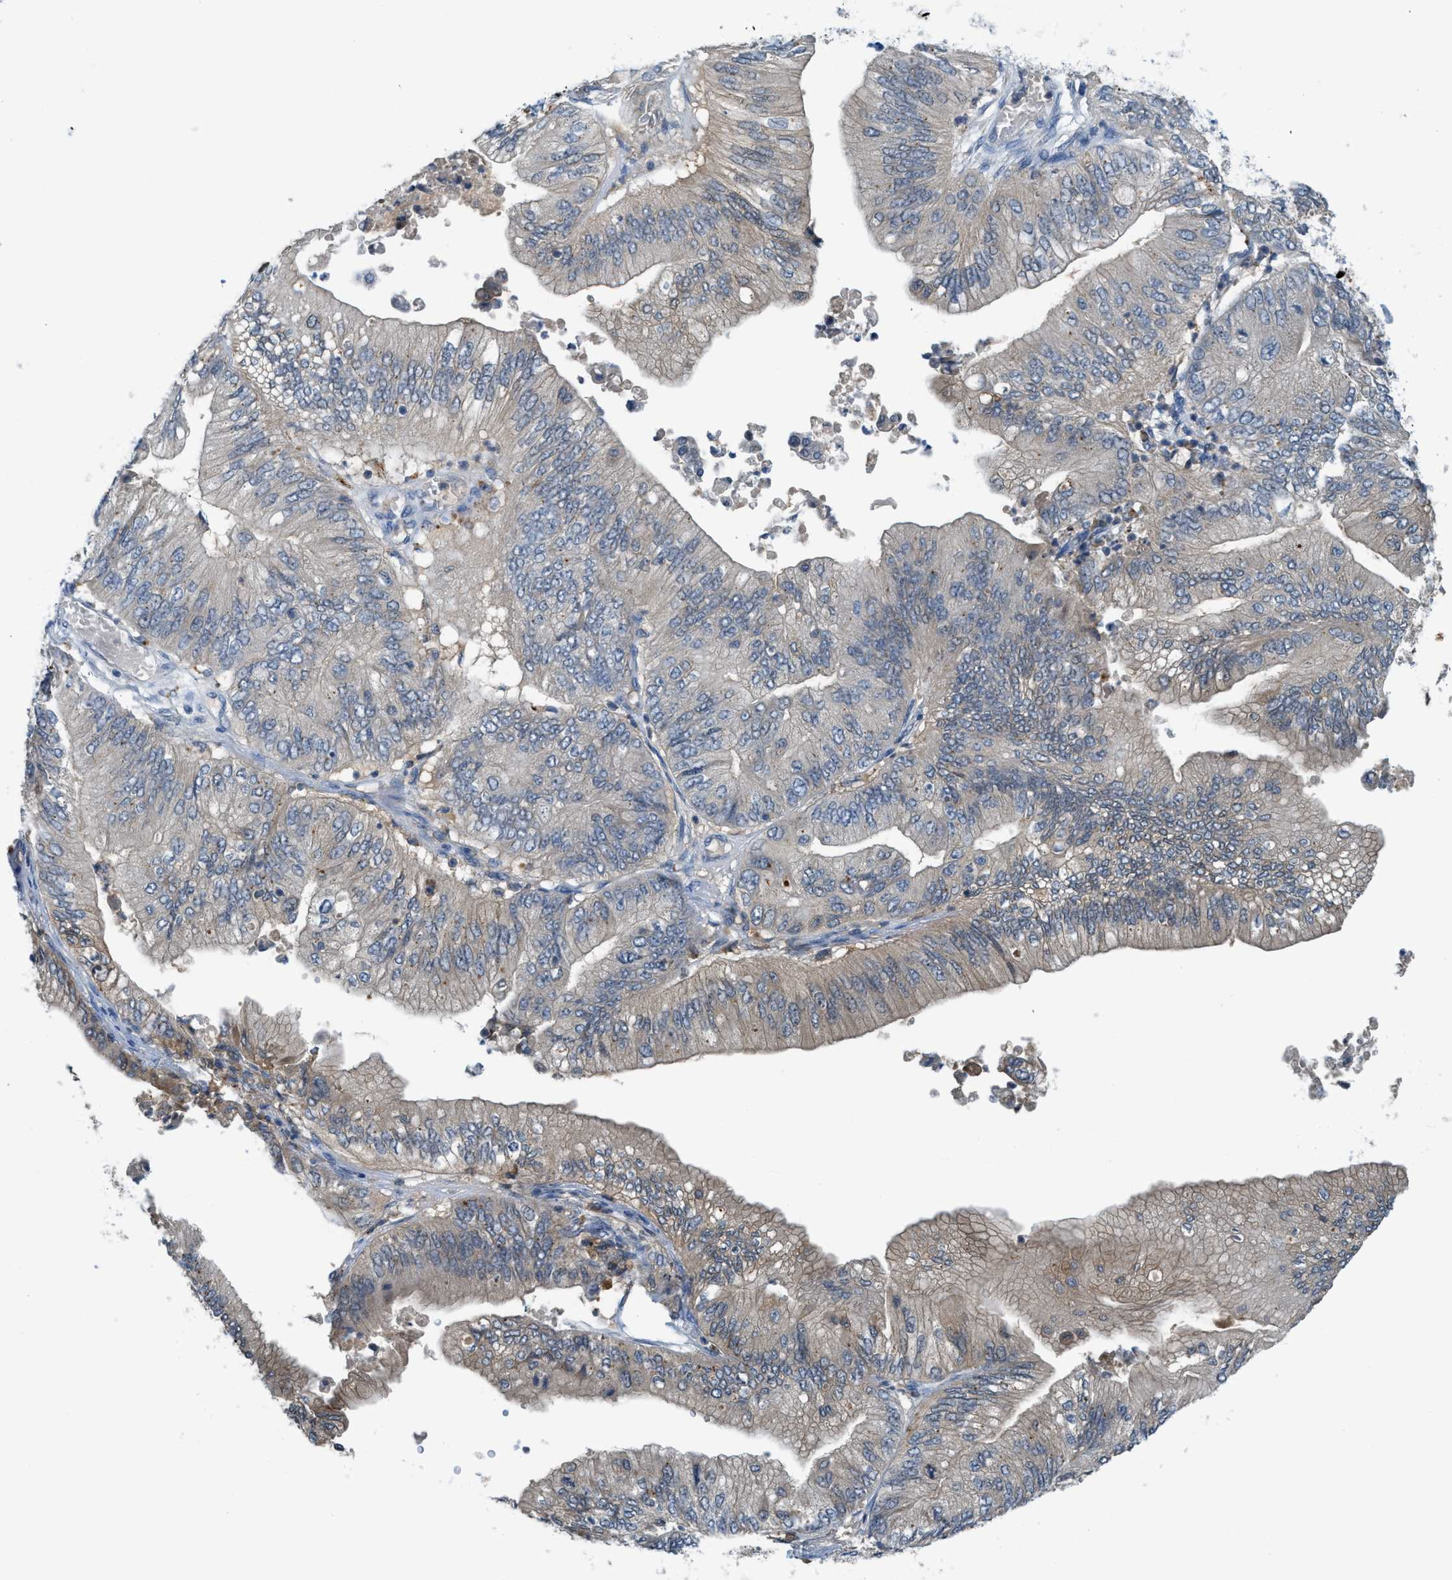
{"staining": {"intensity": "weak", "quantity": "25%-75%", "location": "cytoplasmic/membranous"}, "tissue": "ovarian cancer", "cell_type": "Tumor cells", "image_type": "cancer", "snomed": [{"axis": "morphology", "description": "Cystadenocarcinoma, mucinous, NOS"}, {"axis": "topography", "description": "Ovary"}], "caption": "Immunohistochemical staining of human ovarian cancer demonstrates low levels of weak cytoplasmic/membranous protein positivity in approximately 25%-75% of tumor cells.", "gene": "CSTB", "patient": {"sex": "female", "age": 61}}